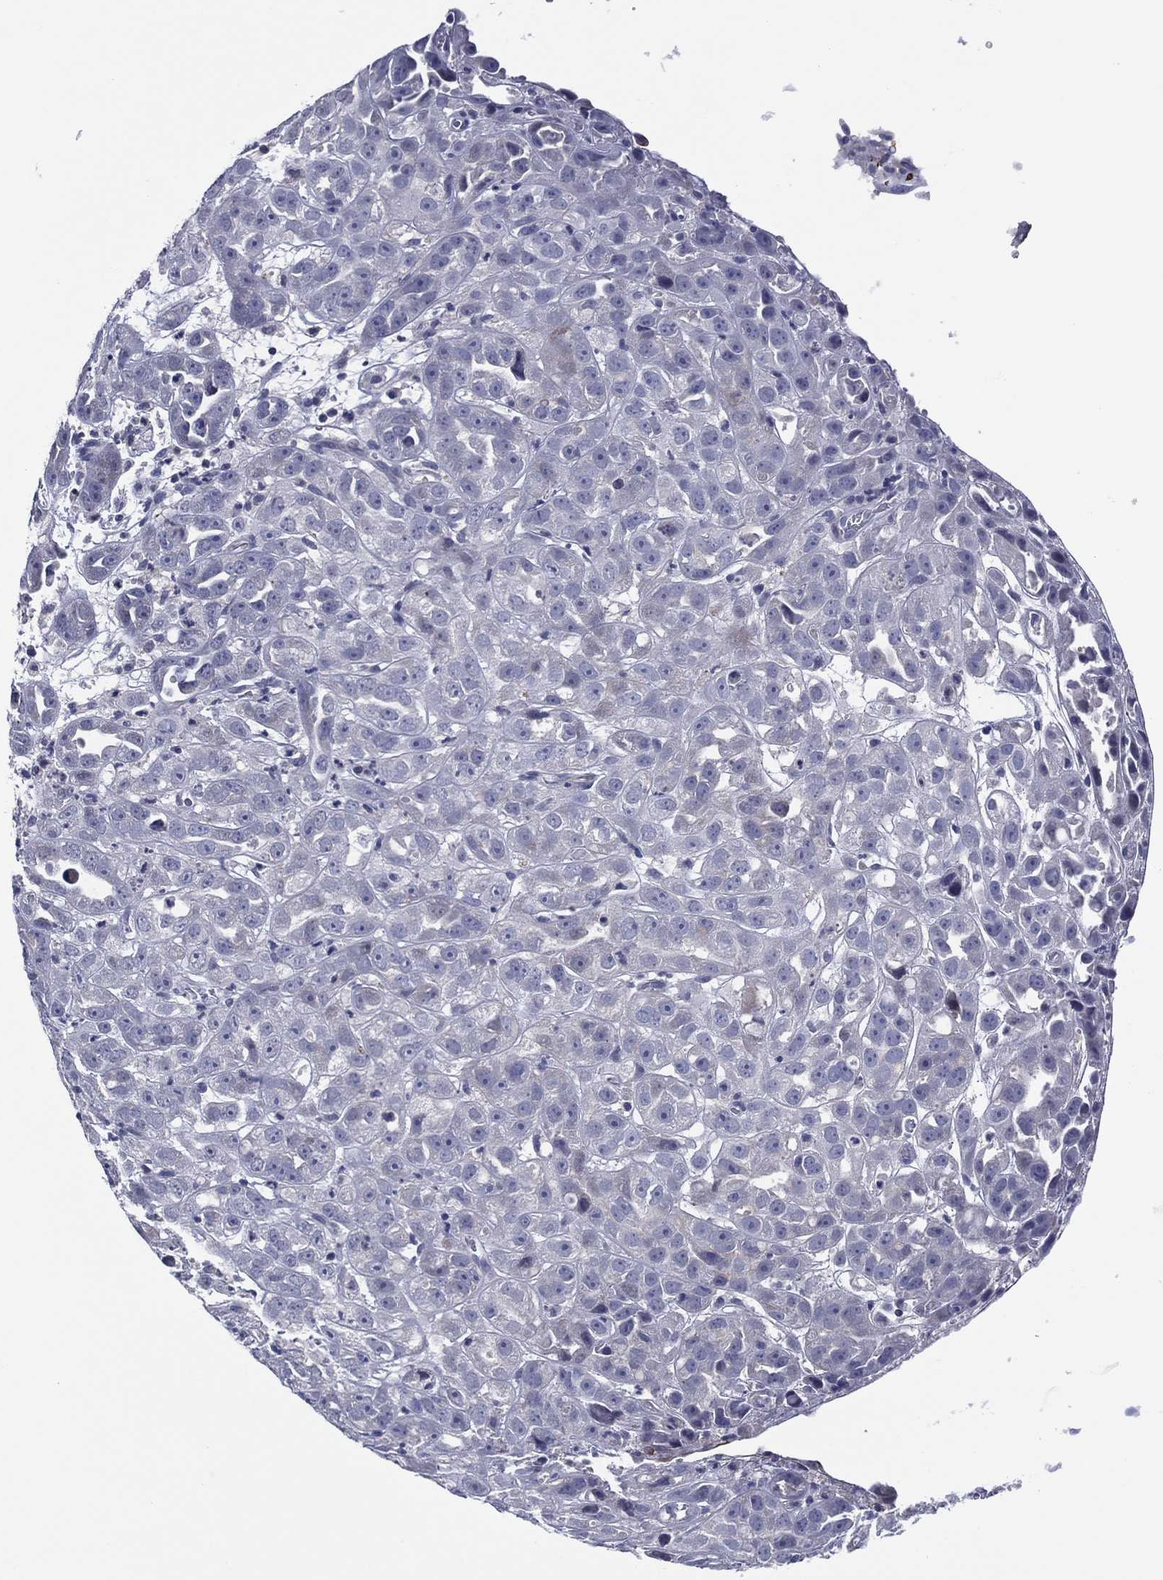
{"staining": {"intensity": "negative", "quantity": "none", "location": "none"}, "tissue": "urothelial cancer", "cell_type": "Tumor cells", "image_type": "cancer", "snomed": [{"axis": "morphology", "description": "Urothelial carcinoma, High grade"}, {"axis": "topography", "description": "Urinary bladder"}], "caption": "This is a micrograph of immunohistochemistry staining of urothelial cancer, which shows no positivity in tumor cells.", "gene": "TRIM31", "patient": {"sex": "female", "age": 41}}